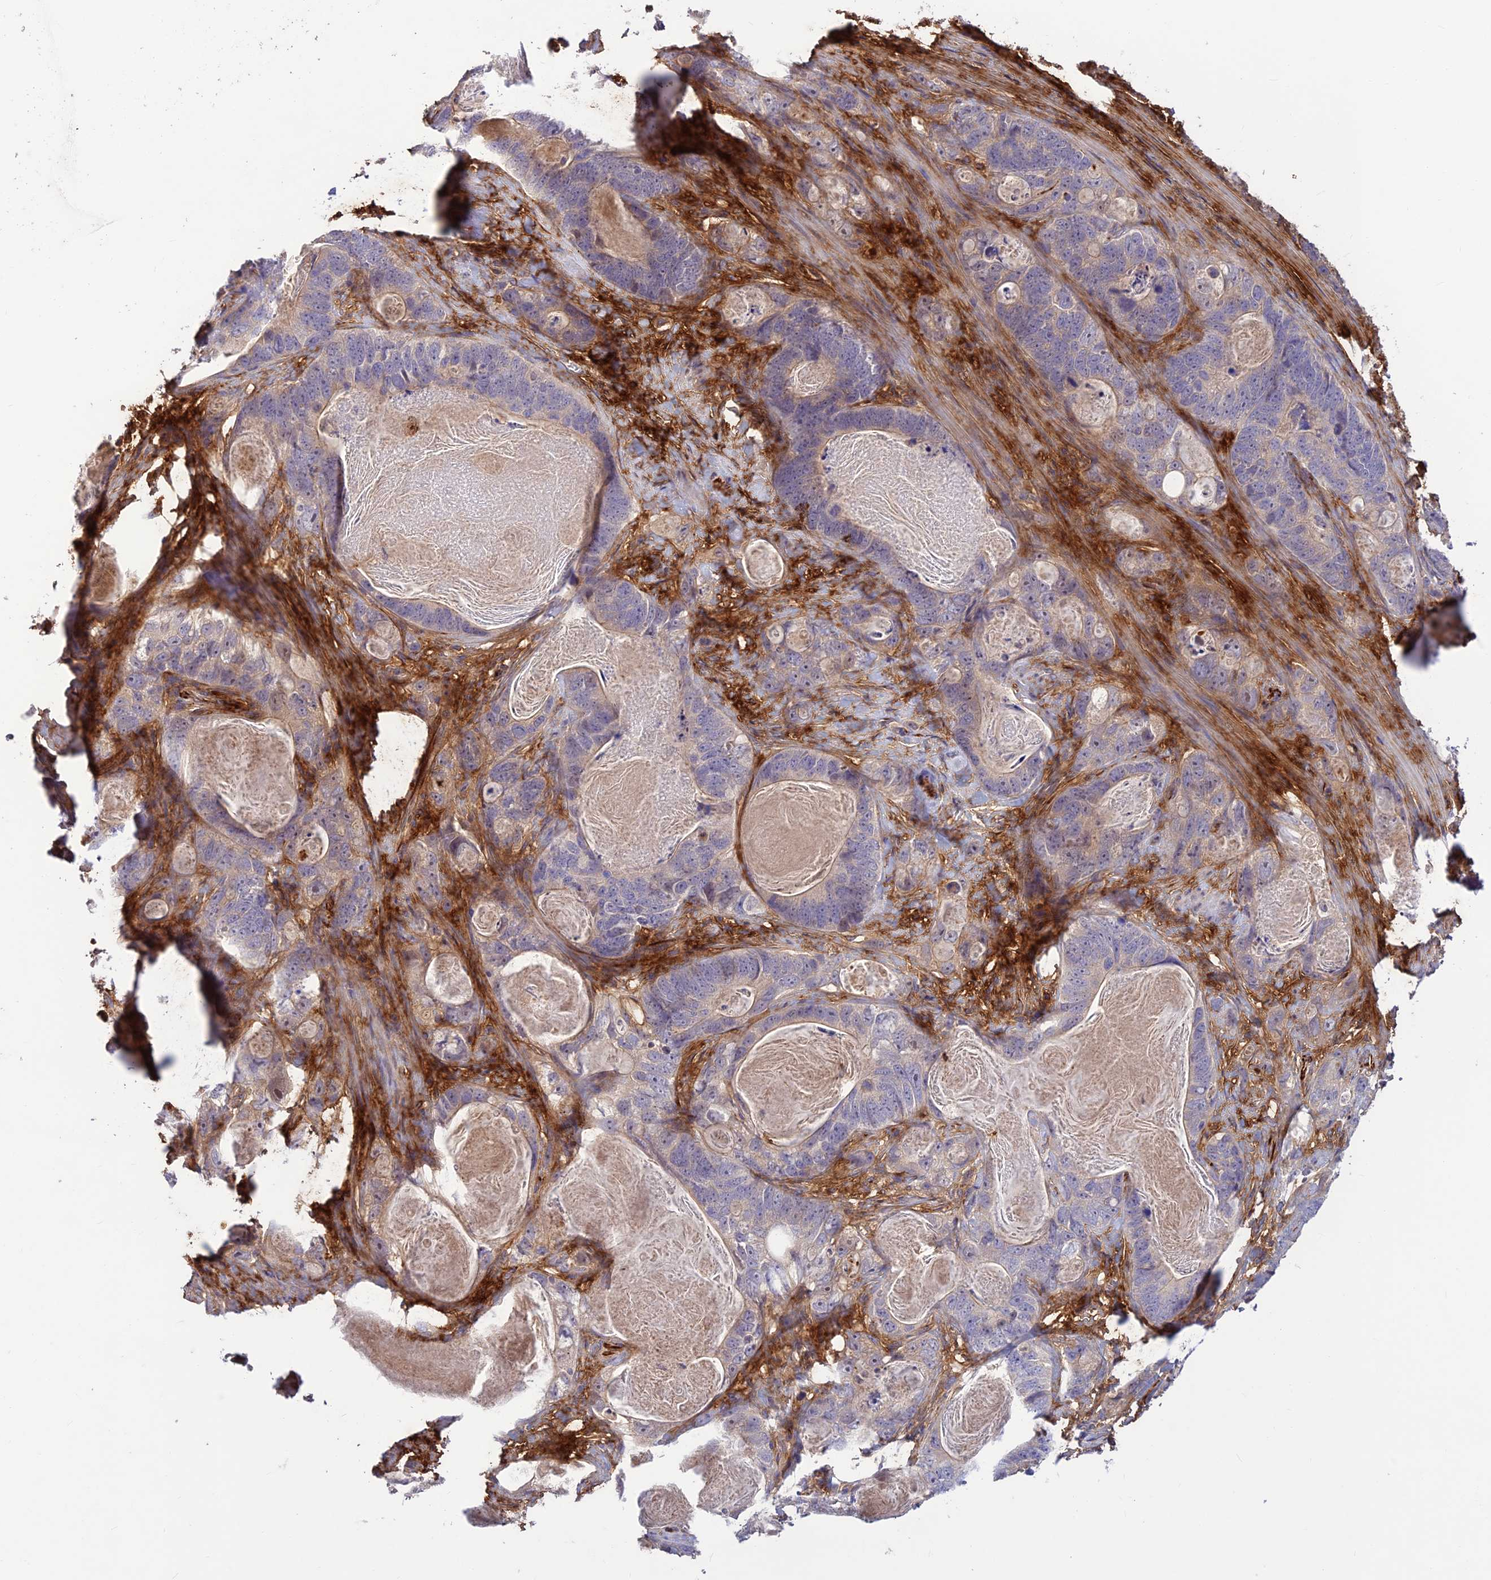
{"staining": {"intensity": "negative", "quantity": "none", "location": "none"}, "tissue": "stomach cancer", "cell_type": "Tumor cells", "image_type": "cancer", "snomed": [{"axis": "morphology", "description": "Normal tissue, NOS"}, {"axis": "morphology", "description": "Adenocarcinoma, NOS"}, {"axis": "topography", "description": "Stomach"}], "caption": "Immunohistochemistry histopathology image of neoplastic tissue: human stomach cancer (adenocarcinoma) stained with DAB displays no significant protein positivity in tumor cells.", "gene": "ST8SIA5", "patient": {"sex": "female", "age": 89}}